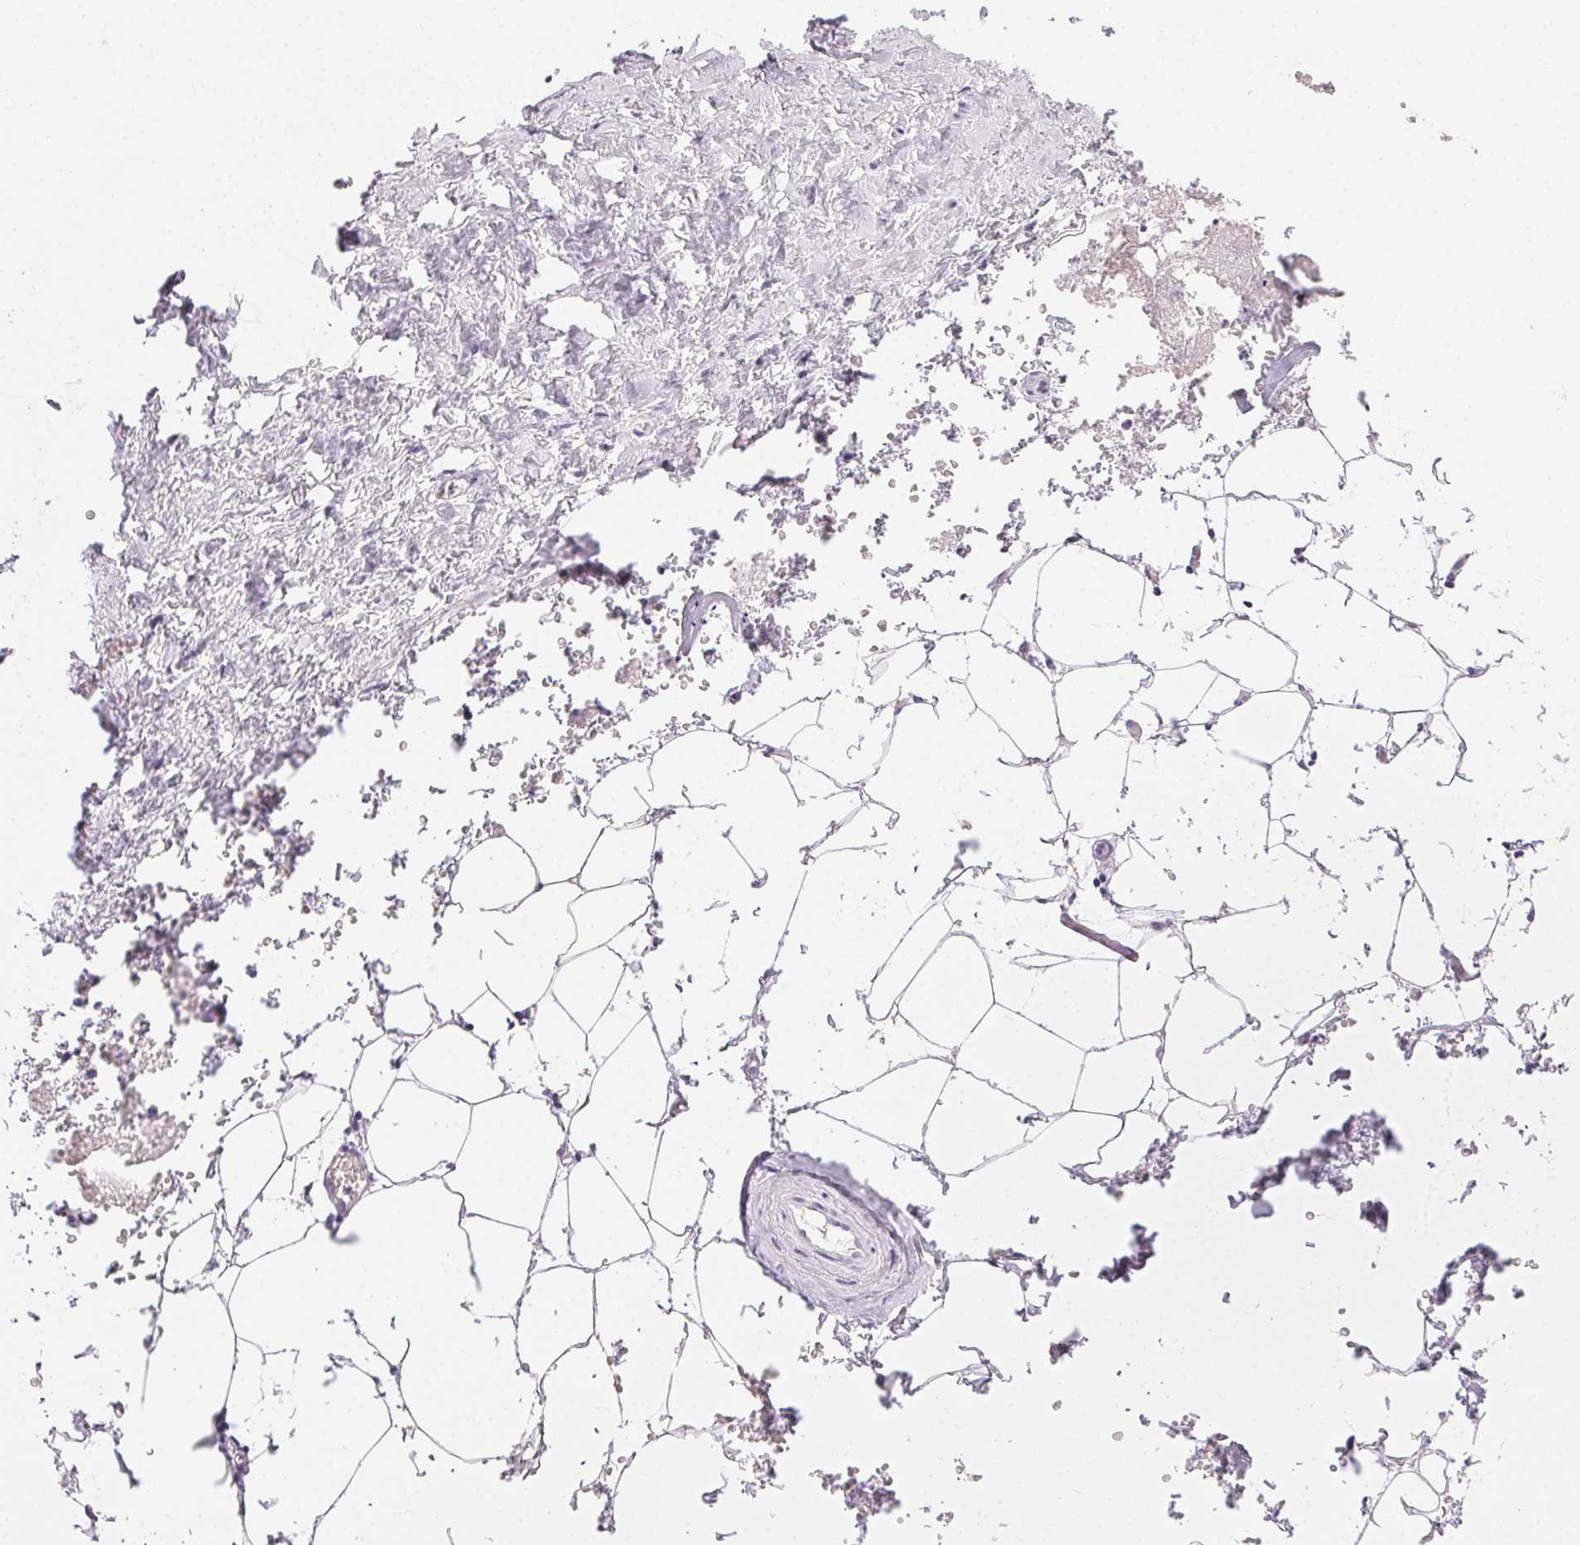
{"staining": {"intensity": "negative", "quantity": "none", "location": "none"}, "tissue": "adipose tissue", "cell_type": "Adipocytes", "image_type": "normal", "snomed": [{"axis": "morphology", "description": "Normal tissue, NOS"}, {"axis": "topography", "description": "Prostate"}, {"axis": "topography", "description": "Peripheral nerve tissue"}], "caption": "Immunohistochemical staining of benign human adipose tissue displays no significant expression in adipocytes. (DAB immunohistochemistry, high magnification).", "gene": "MIOX", "patient": {"sex": "male", "age": 55}}